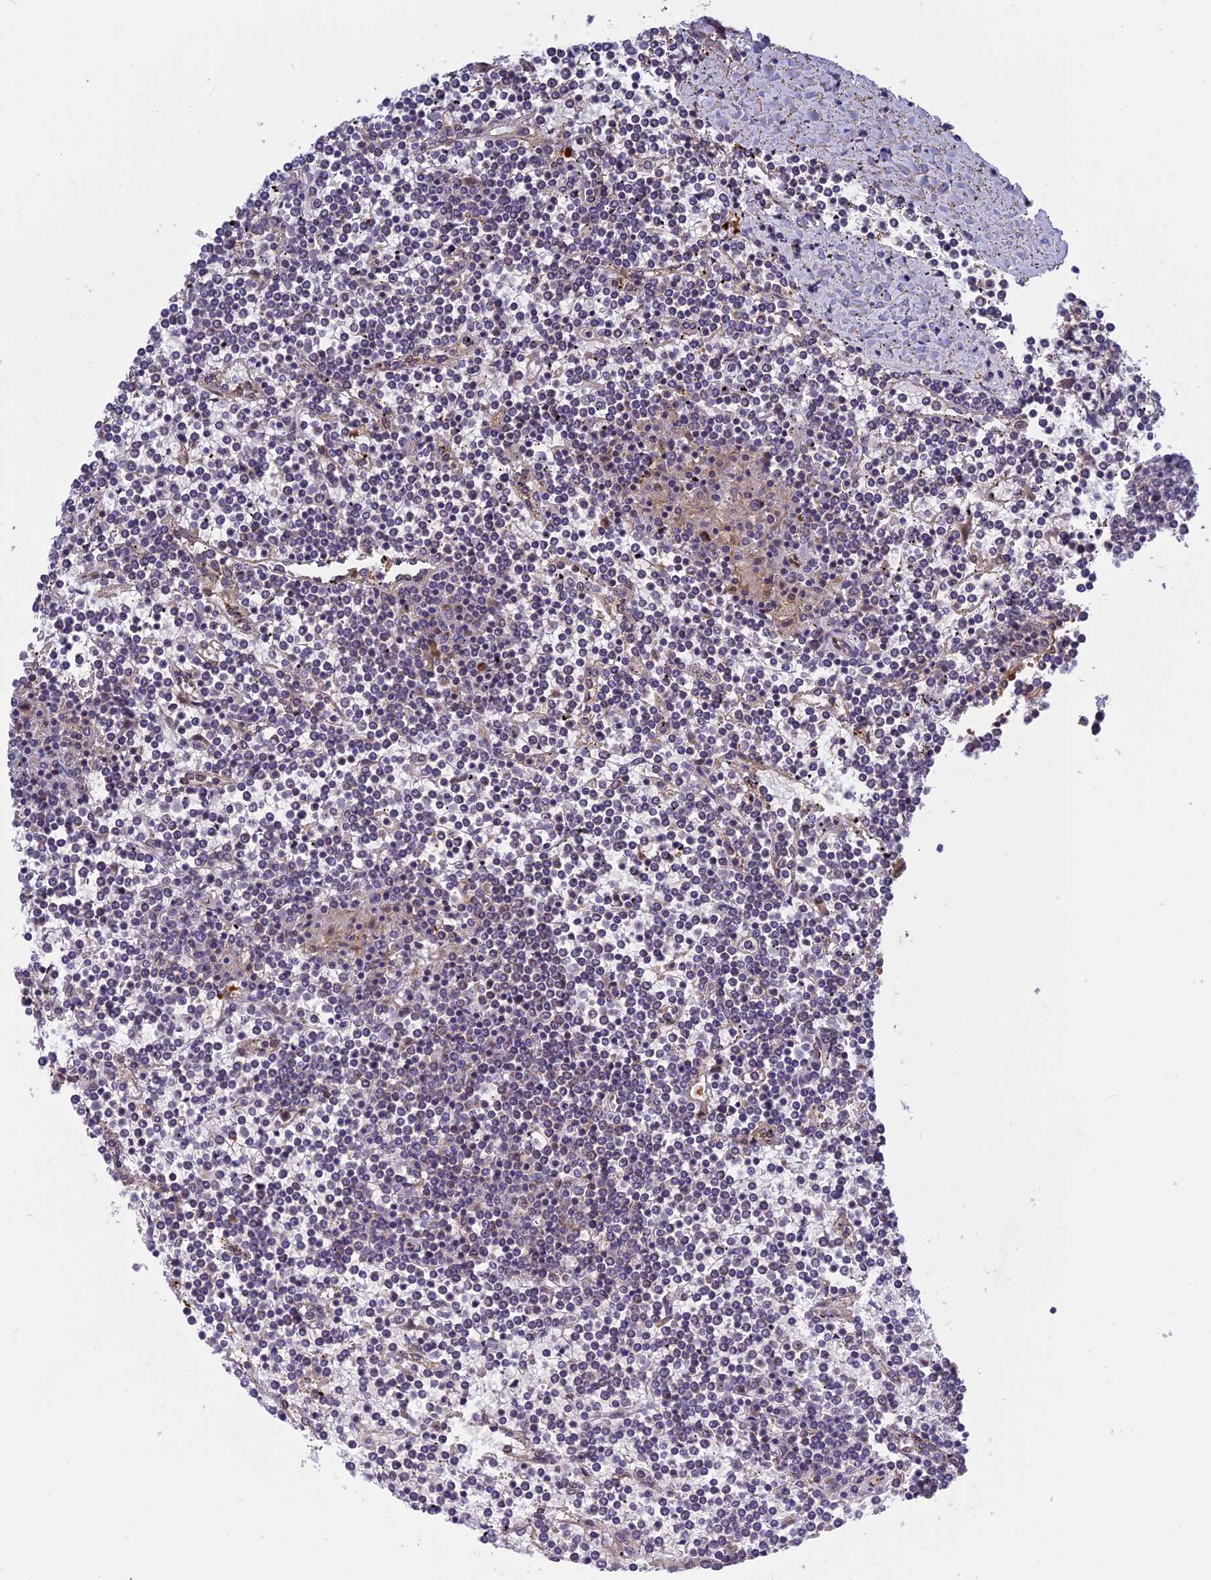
{"staining": {"intensity": "negative", "quantity": "none", "location": "none"}, "tissue": "lymphoma", "cell_type": "Tumor cells", "image_type": "cancer", "snomed": [{"axis": "morphology", "description": "Malignant lymphoma, non-Hodgkin's type, Low grade"}, {"axis": "topography", "description": "Spleen"}], "caption": "A high-resolution photomicrograph shows immunohistochemistry (IHC) staining of malignant lymphoma, non-Hodgkin's type (low-grade), which reveals no significant positivity in tumor cells. Brightfield microscopy of IHC stained with DAB (3,3'-diaminobenzidine) (brown) and hematoxylin (blue), captured at high magnification.", "gene": "MNS1", "patient": {"sex": "female", "age": 19}}